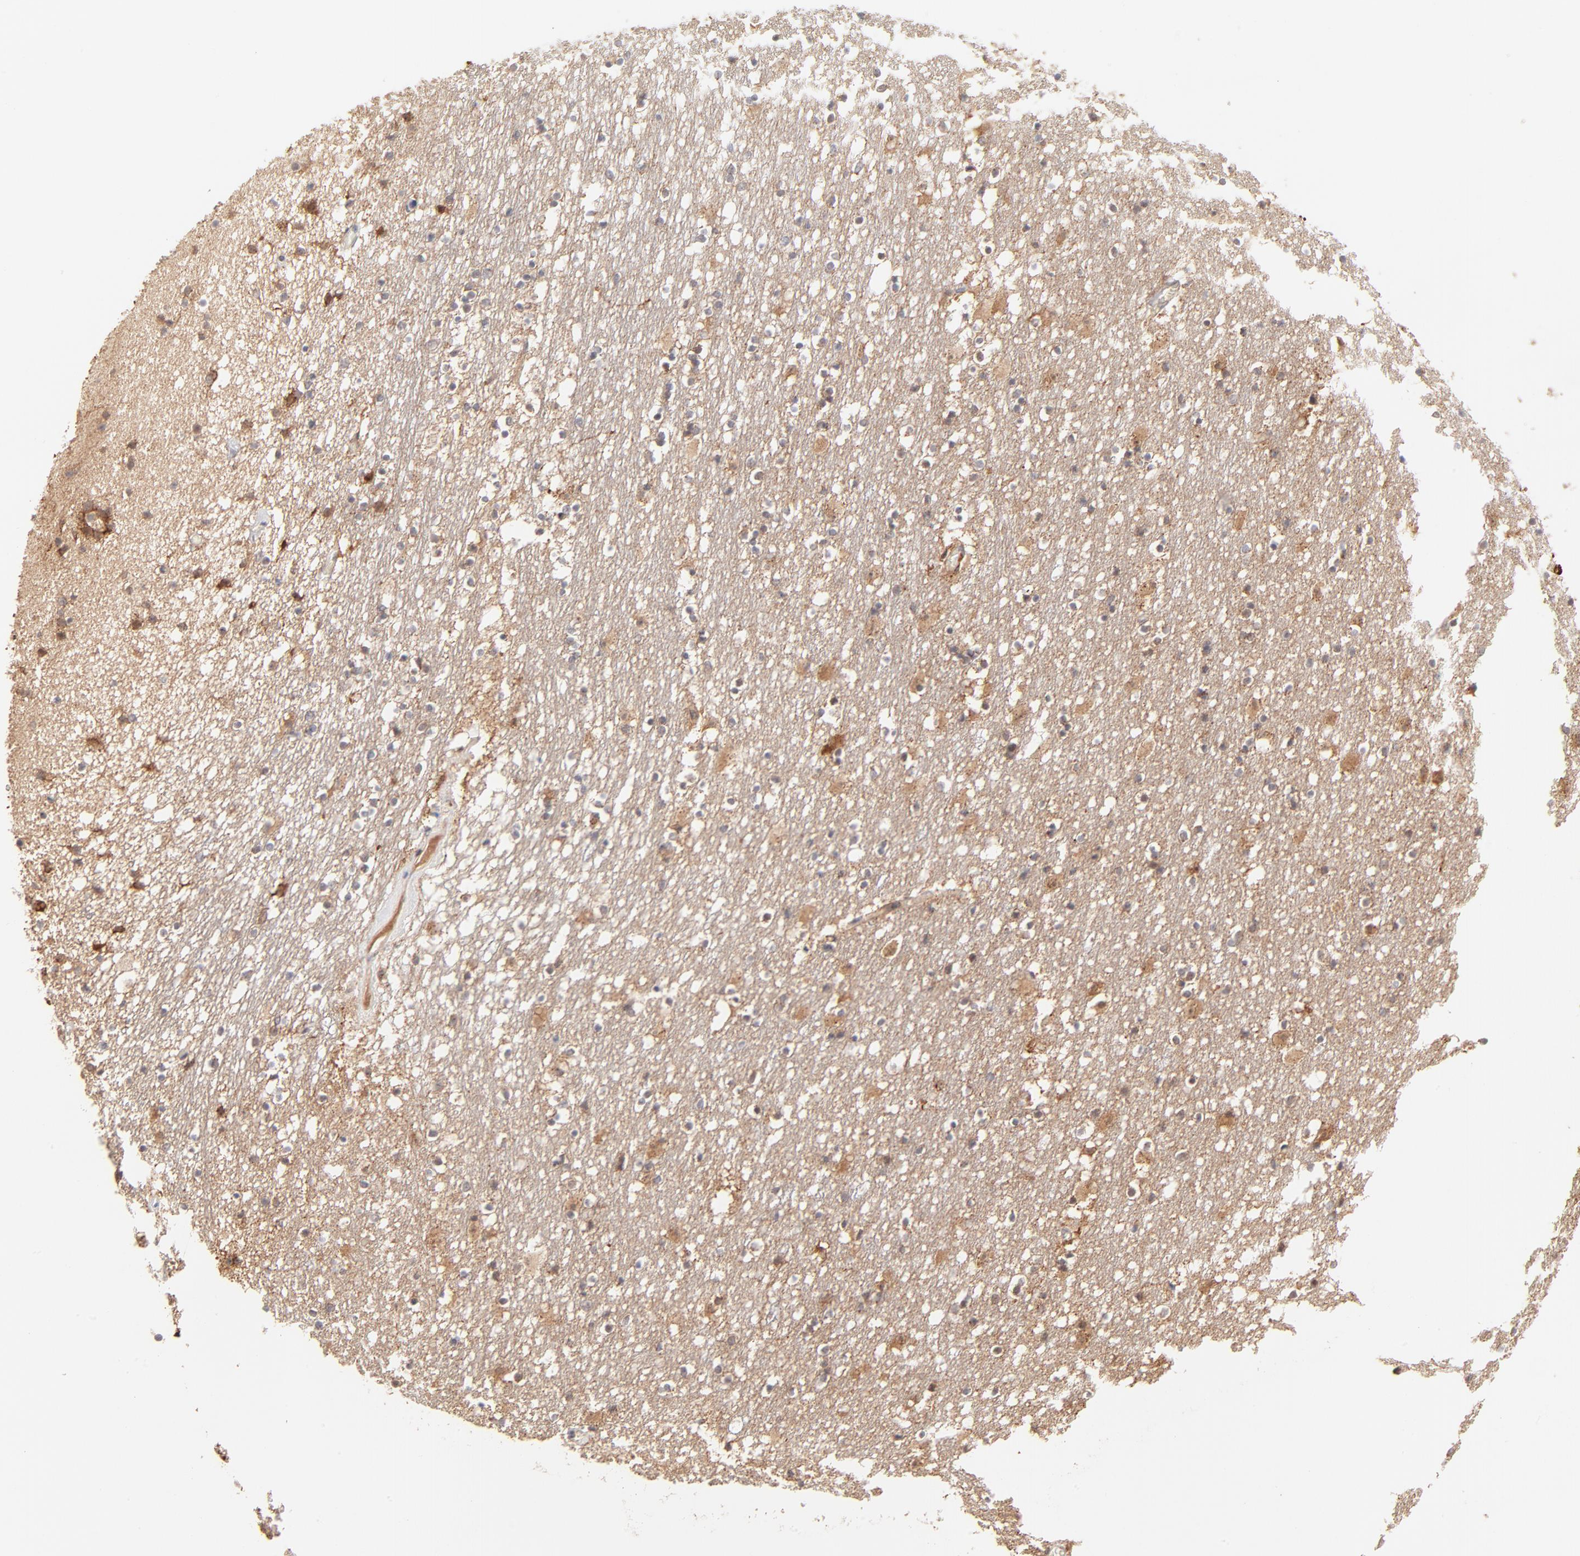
{"staining": {"intensity": "negative", "quantity": "none", "location": "none"}, "tissue": "caudate", "cell_type": "Glial cells", "image_type": "normal", "snomed": [{"axis": "morphology", "description": "Normal tissue, NOS"}, {"axis": "topography", "description": "Lateral ventricle wall"}], "caption": "Glial cells are negative for brown protein staining in normal caudate.", "gene": "CSPG4", "patient": {"sex": "male", "age": 45}}